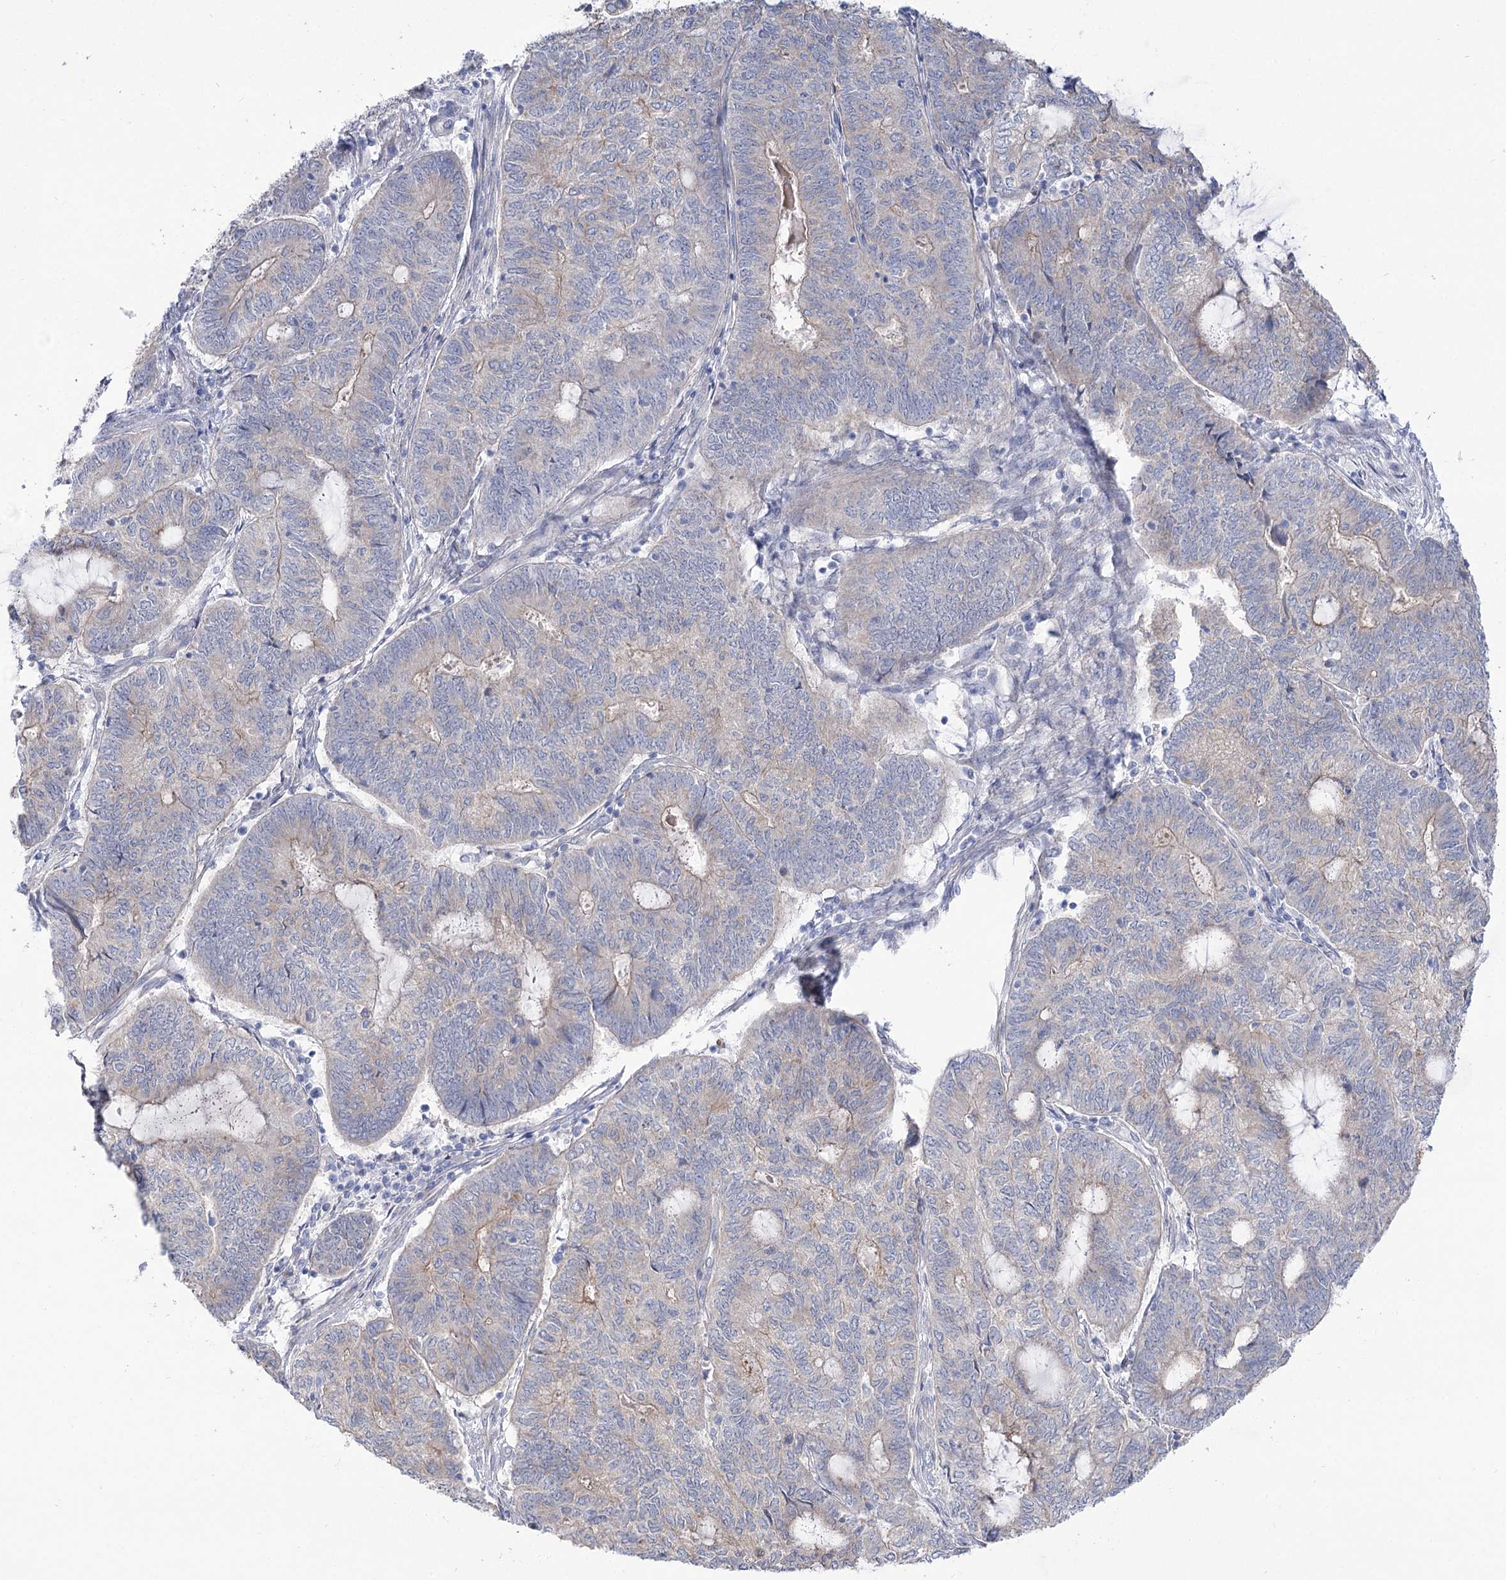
{"staining": {"intensity": "weak", "quantity": "<25%", "location": "cytoplasmic/membranous"}, "tissue": "endometrial cancer", "cell_type": "Tumor cells", "image_type": "cancer", "snomed": [{"axis": "morphology", "description": "Adenocarcinoma, NOS"}, {"axis": "topography", "description": "Uterus"}, {"axis": "topography", "description": "Endometrium"}], "caption": "The histopathology image demonstrates no staining of tumor cells in adenocarcinoma (endometrial). (Brightfield microscopy of DAB immunohistochemistry at high magnification).", "gene": "SUOX", "patient": {"sex": "female", "age": 70}}